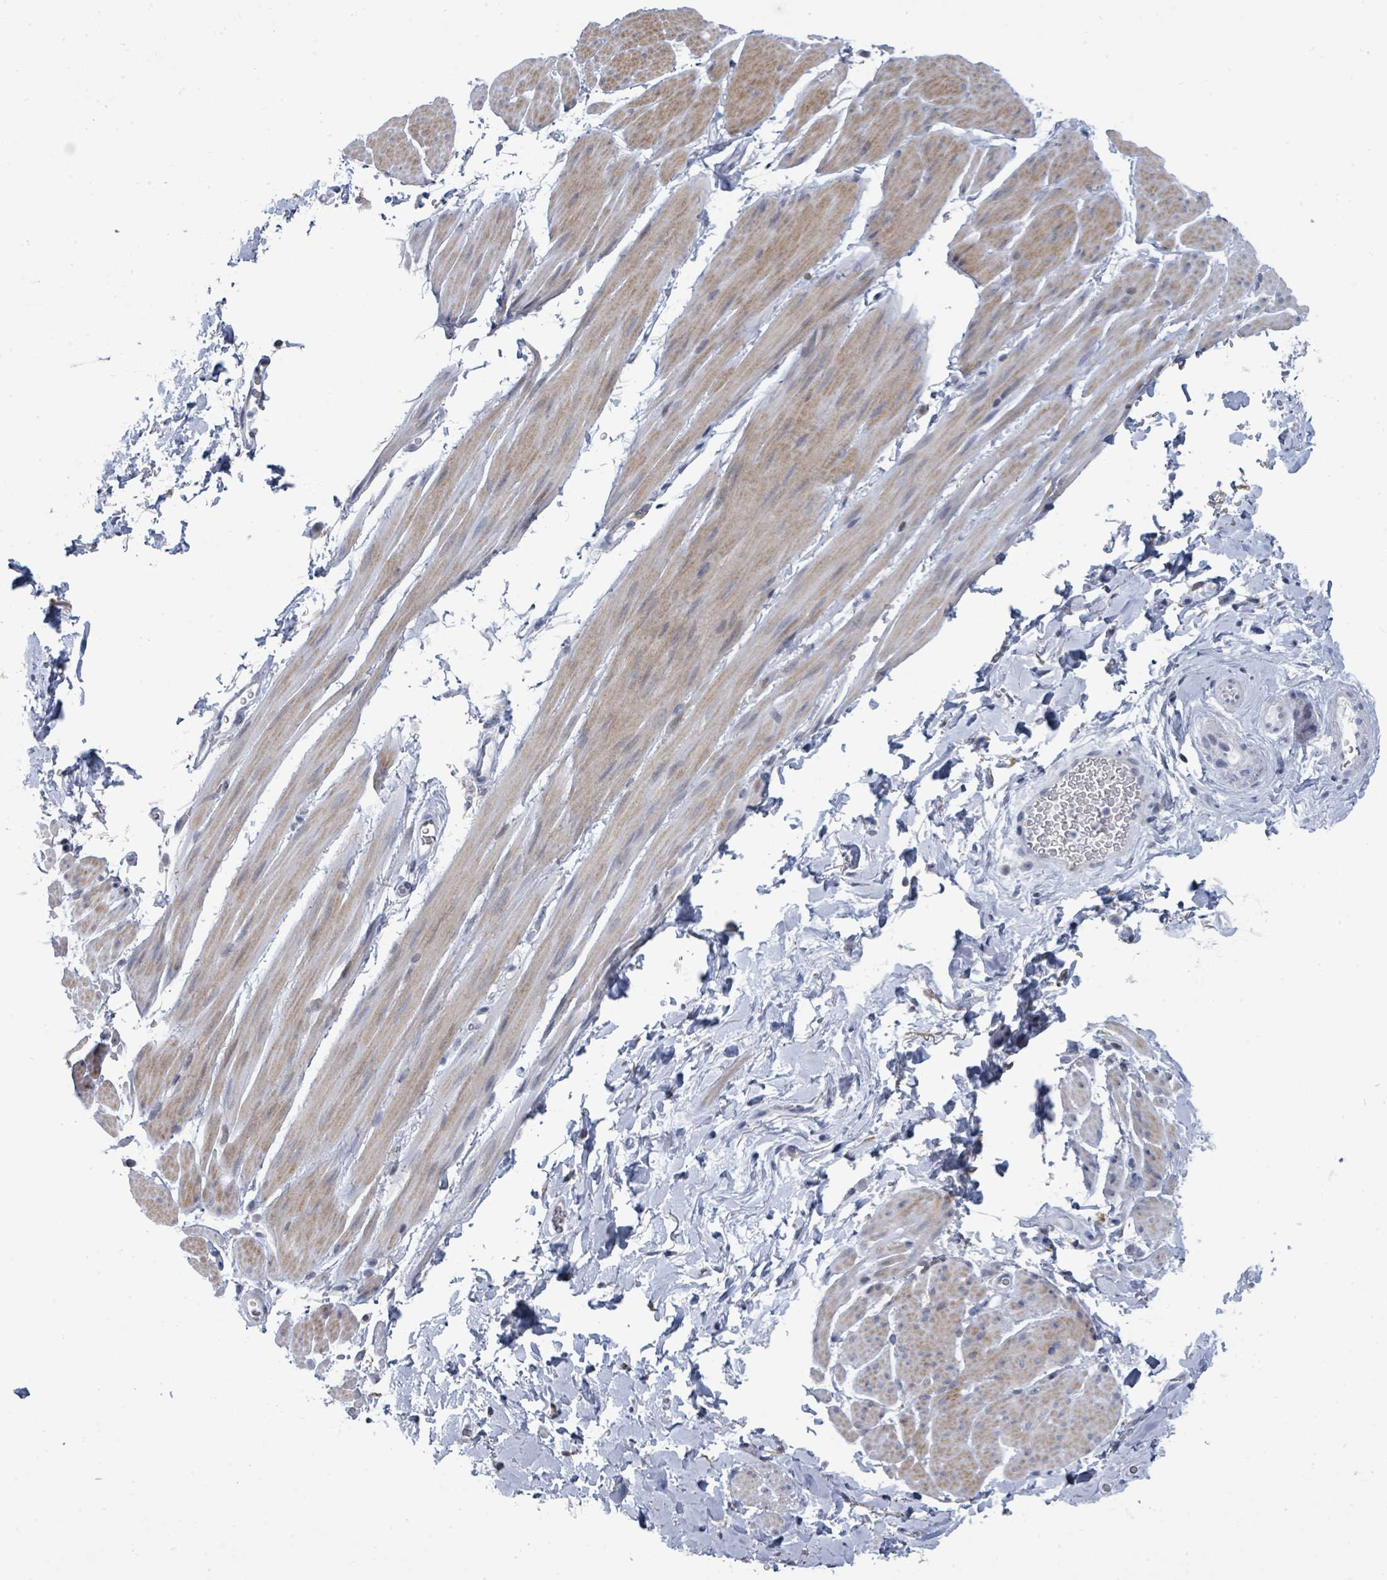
{"staining": {"intensity": "moderate", "quantity": "25%-75%", "location": "cytoplasmic/membranous"}, "tissue": "smooth muscle", "cell_type": "Smooth muscle cells", "image_type": "normal", "snomed": [{"axis": "morphology", "description": "Normal tissue, NOS"}, {"axis": "topography", "description": "Smooth muscle"}, {"axis": "topography", "description": "Peripheral nerve tissue"}], "caption": "Immunohistochemistry staining of normal smooth muscle, which reveals medium levels of moderate cytoplasmic/membranous positivity in about 25%-75% of smooth muscle cells indicating moderate cytoplasmic/membranous protein staining. The staining was performed using DAB (brown) for protein detection and nuclei were counterstained in hematoxylin (blue).", "gene": "CT45A10", "patient": {"sex": "male", "age": 69}}